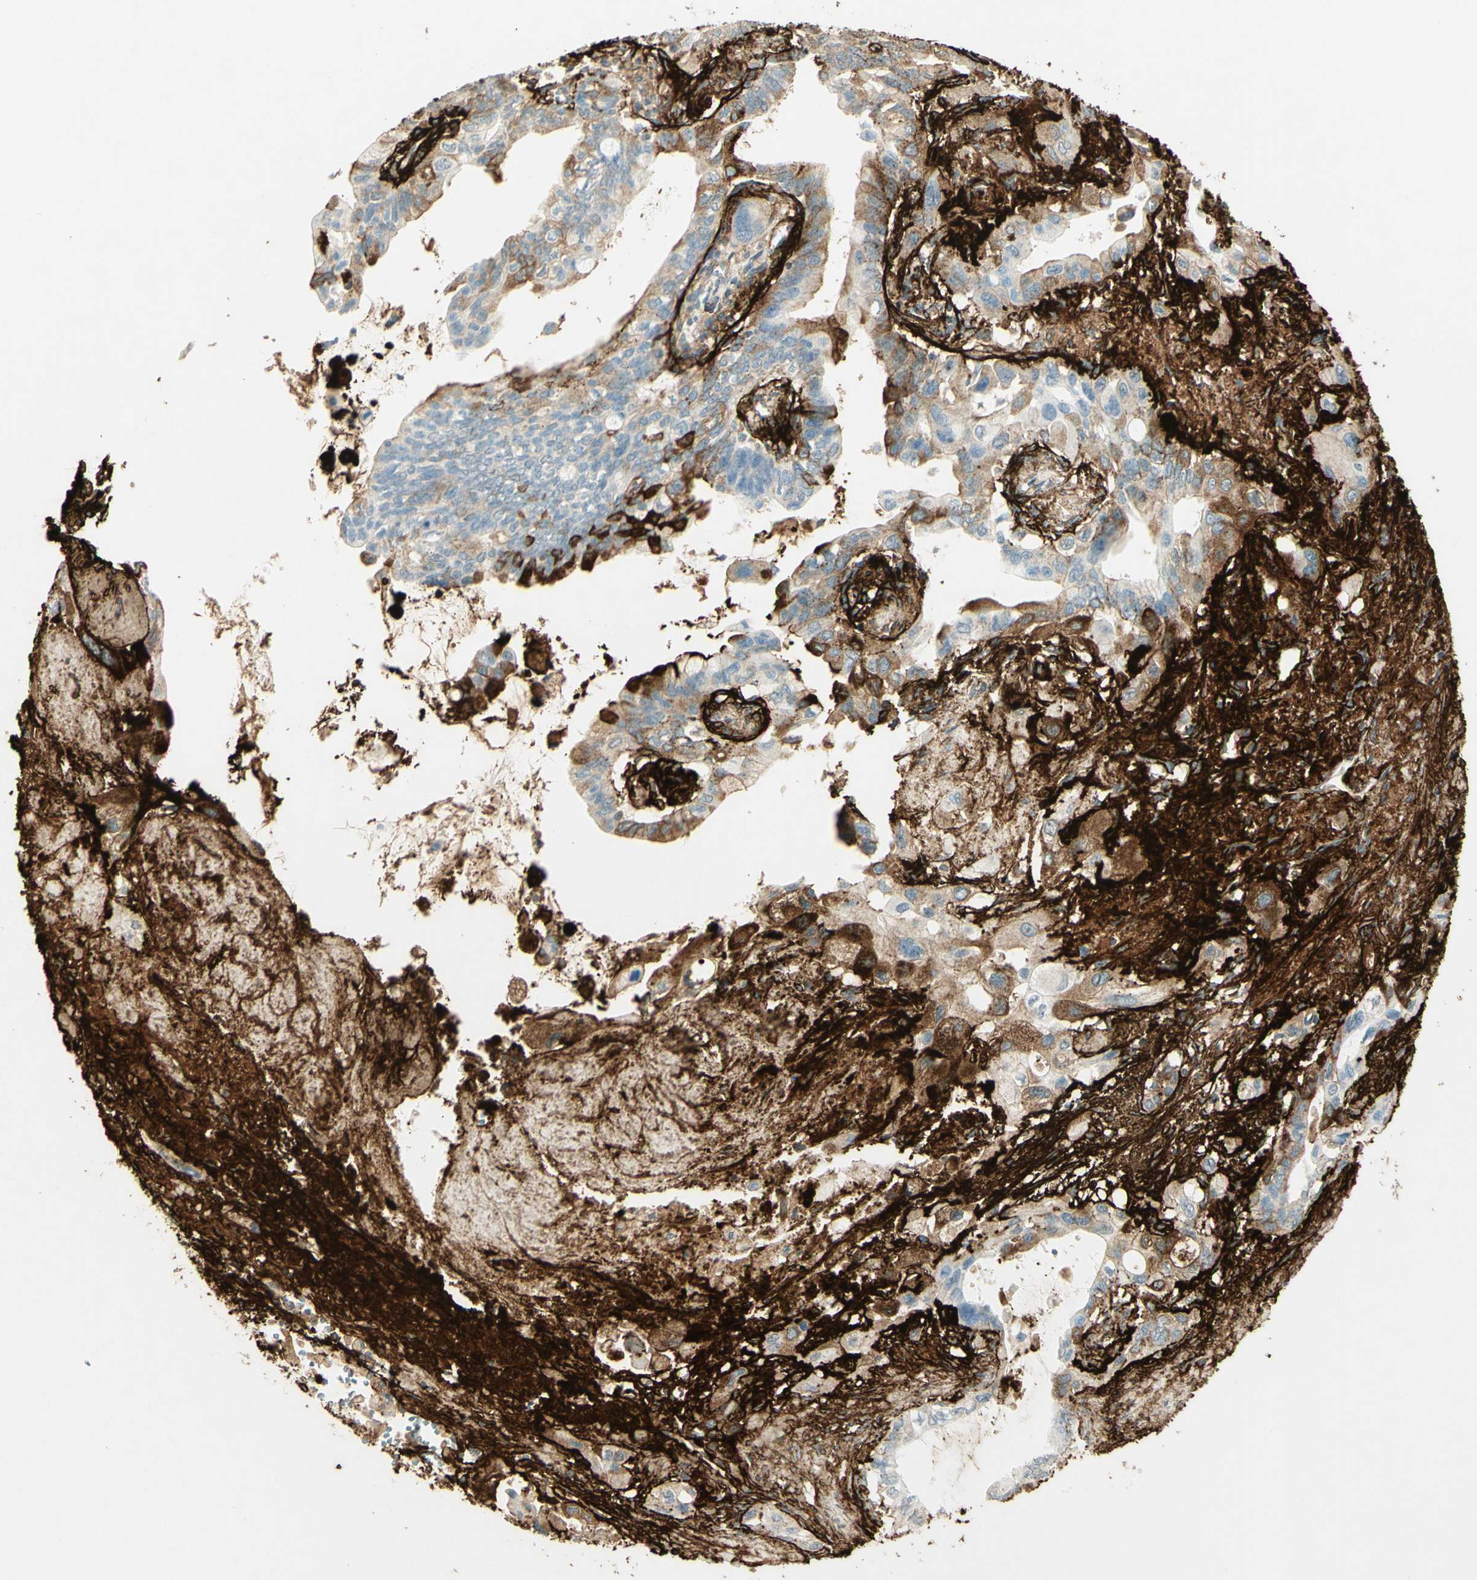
{"staining": {"intensity": "strong", "quantity": "<25%", "location": "cytoplasmic/membranous"}, "tissue": "pancreatic cancer", "cell_type": "Tumor cells", "image_type": "cancer", "snomed": [{"axis": "morphology", "description": "Adenocarcinoma, NOS"}, {"axis": "topography", "description": "Pancreas"}], "caption": "Protein expression analysis of human pancreatic cancer reveals strong cytoplasmic/membranous staining in approximately <25% of tumor cells.", "gene": "TNN", "patient": {"sex": "male", "age": 73}}